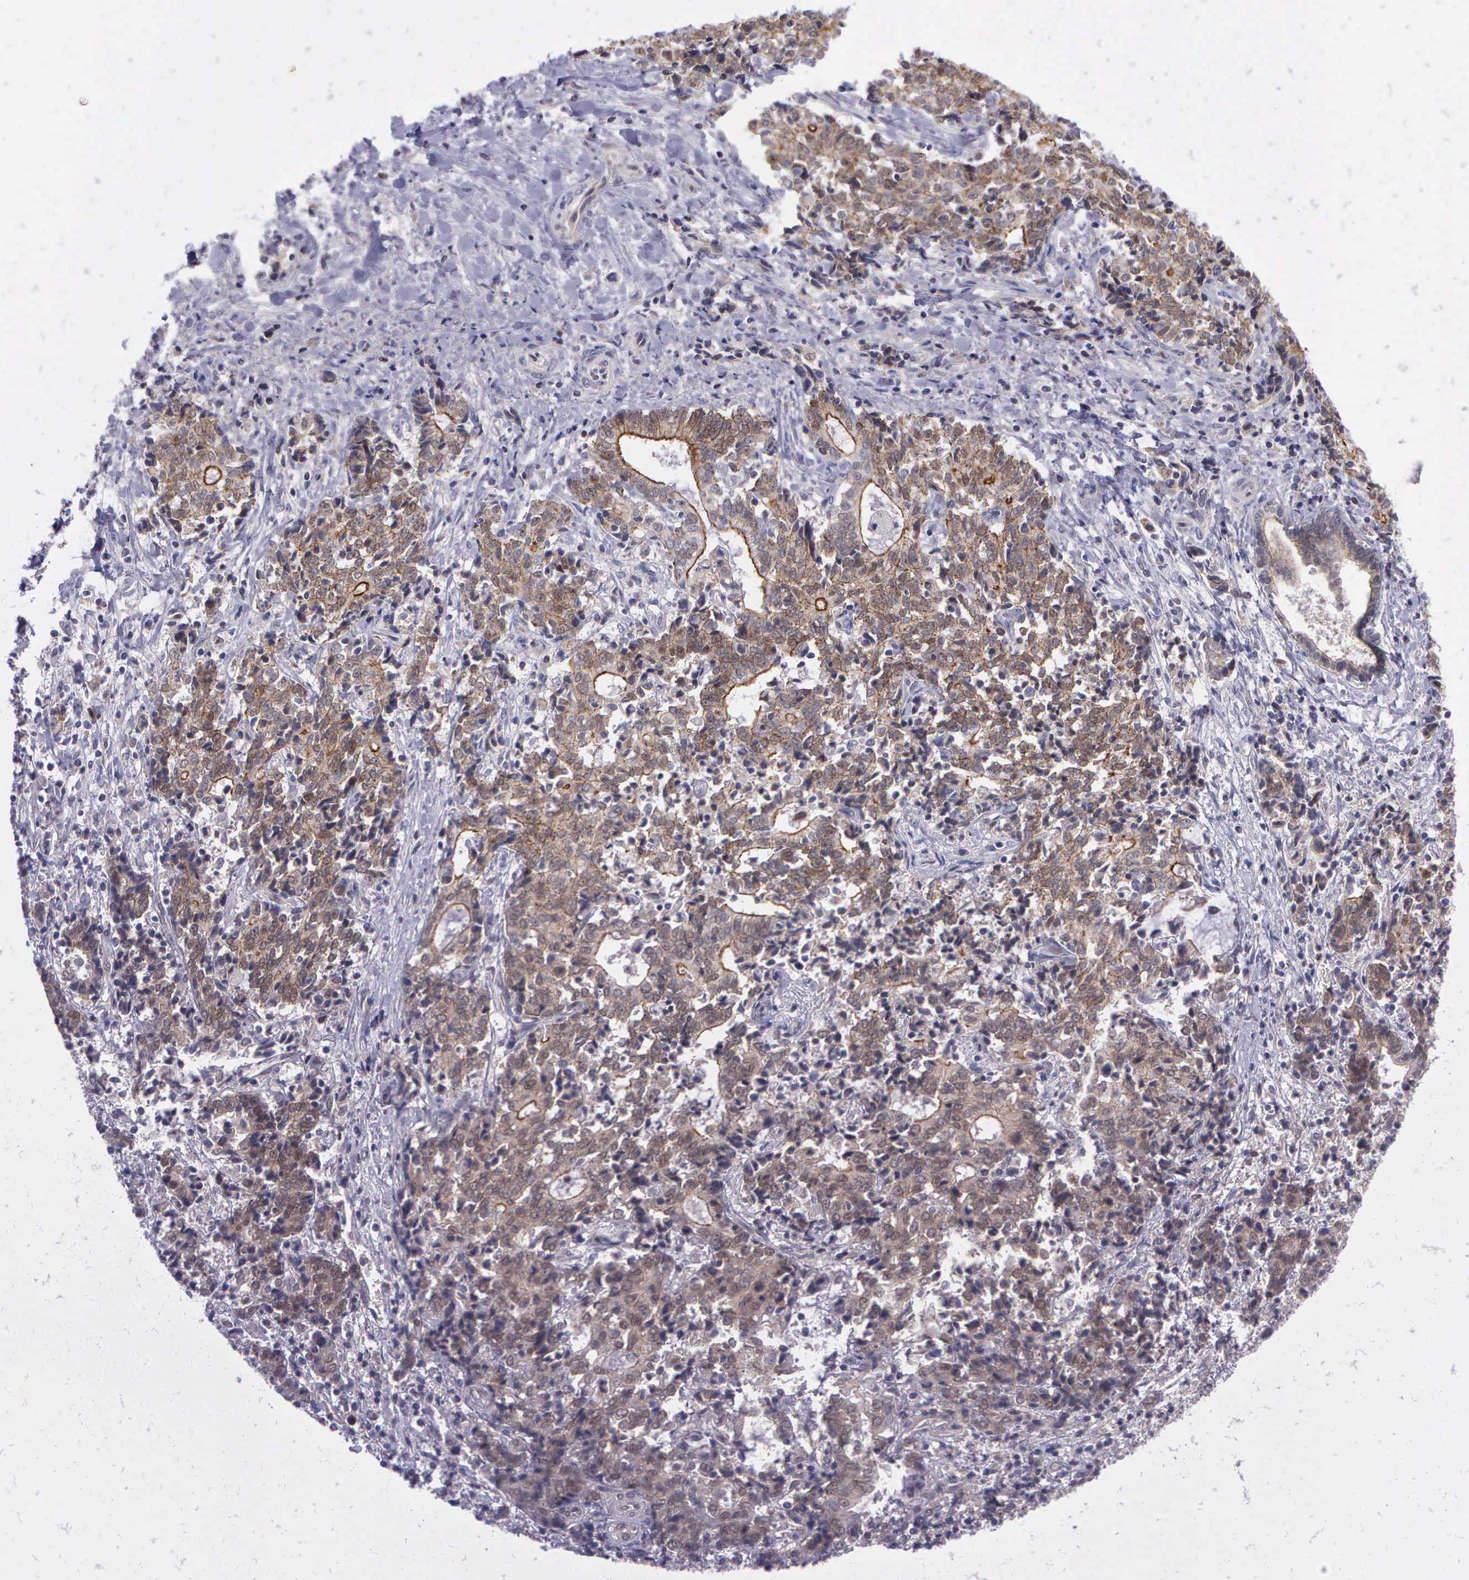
{"staining": {"intensity": "moderate", "quantity": ">75%", "location": "cytoplasmic/membranous"}, "tissue": "liver cancer", "cell_type": "Tumor cells", "image_type": "cancer", "snomed": [{"axis": "morphology", "description": "Cholangiocarcinoma"}, {"axis": "topography", "description": "Liver"}], "caption": "Liver cholangiocarcinoma stained with DAB (3,3'-diaminobenzidine) IHC reveals medium levels of moderate cytoplasmic/membranous expression in about >75% of tumor cells.", "gene": "MICAL3", "patient": {"sex": "male", "age": 57}}